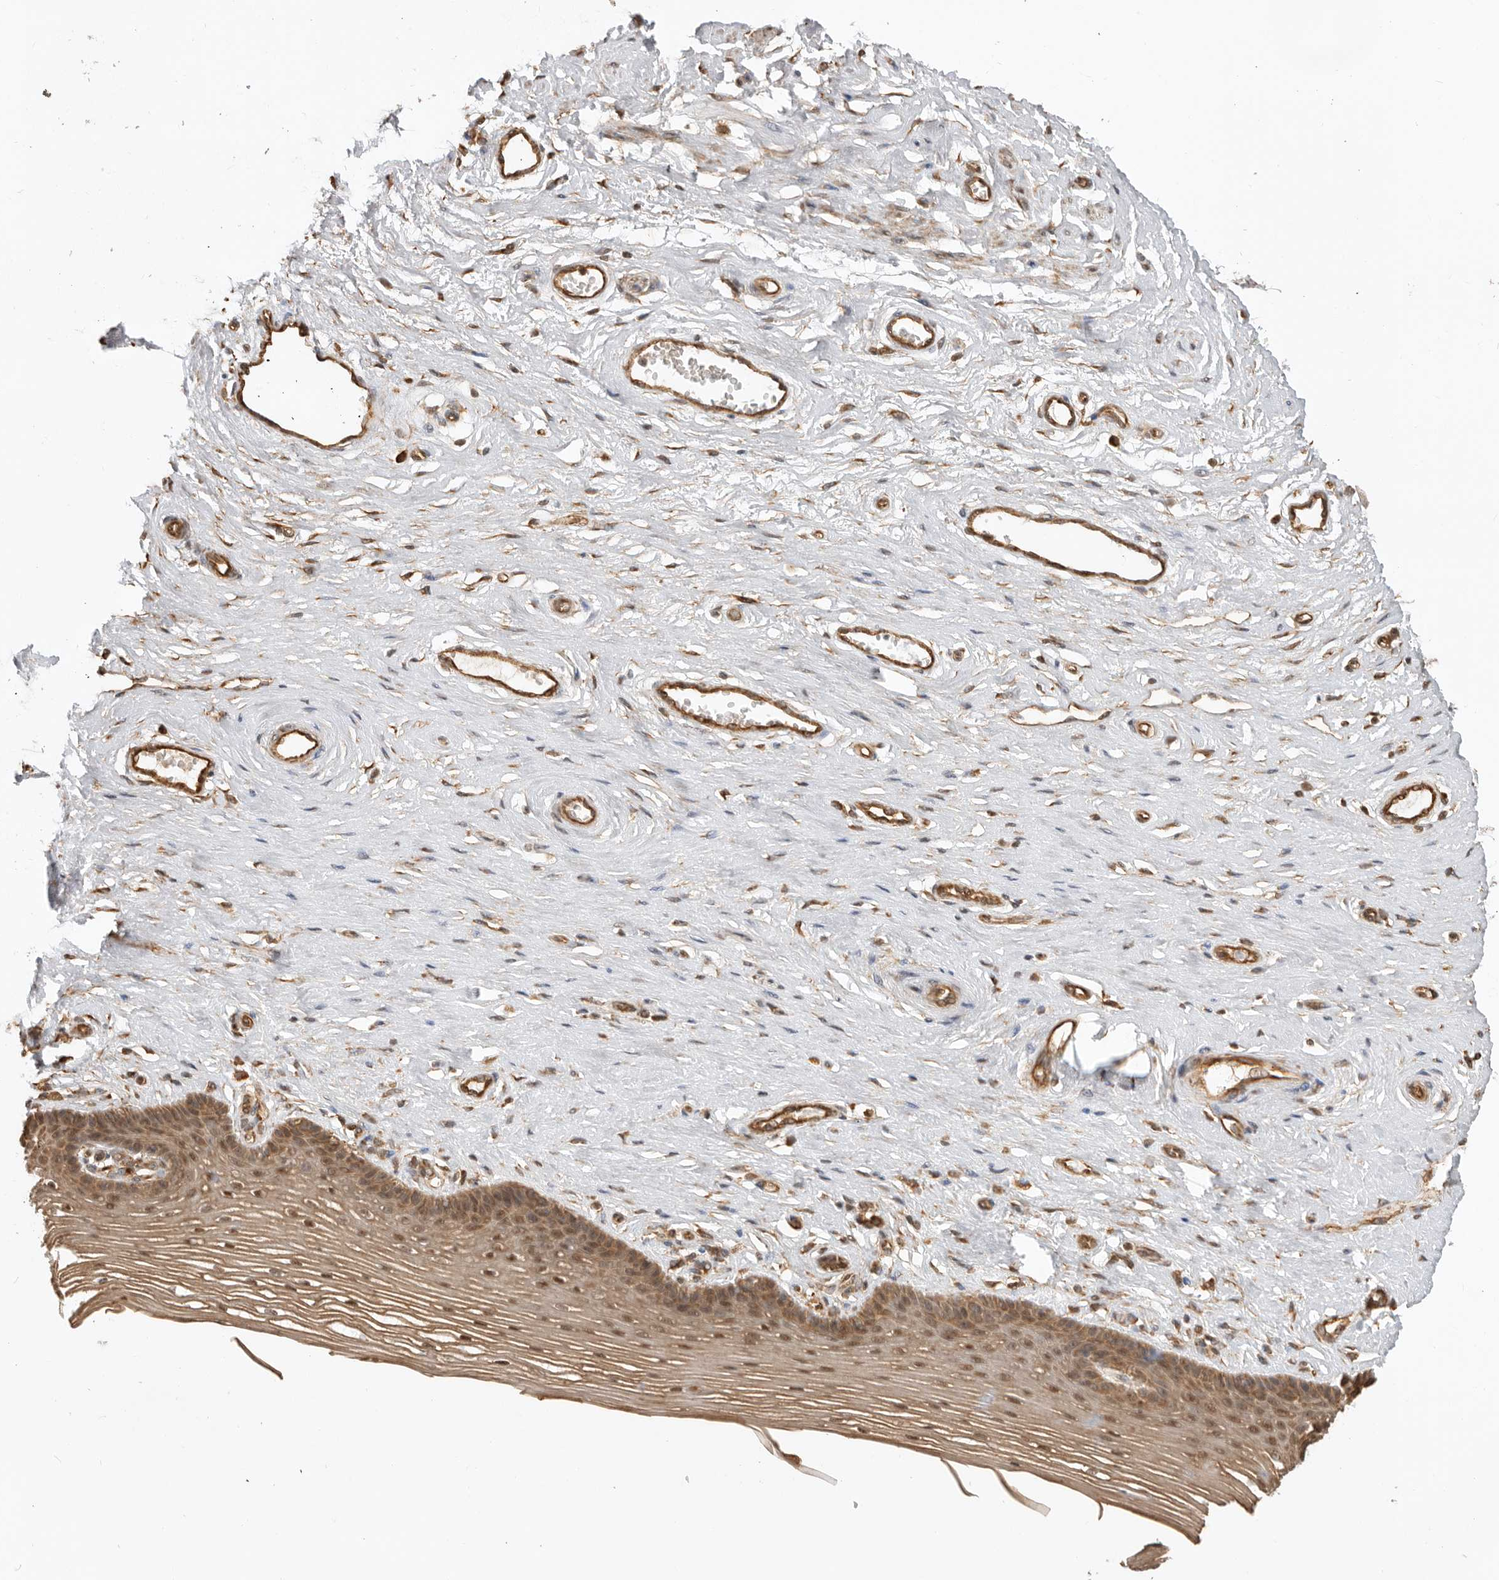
{"staining": {"intensity": "moderate", "quantity": ">75%", "location": "cytoplasmic/membranous"}, "tissue": "vagina", "cell_type": "Squamous epithelial cells", "image_type": "normal", "snomed": [{"axis": "morphology", "description": "Normal tissue, NOS"}, {"axis": "topography", "description": "Vagina"}], "caption": "Protein staining of unremarkable vagina displays moderate cytoplasmic/membranous positivity in approximately >75% of squamous epithelial cells. The staining was performed using DAB to visualize the protein expression in brown, while the nuclei were stained in blue with hematoxylin (Magnification: 20x).", "gene": "DPH7", "patient": {"sex": "female", "age": 46}}